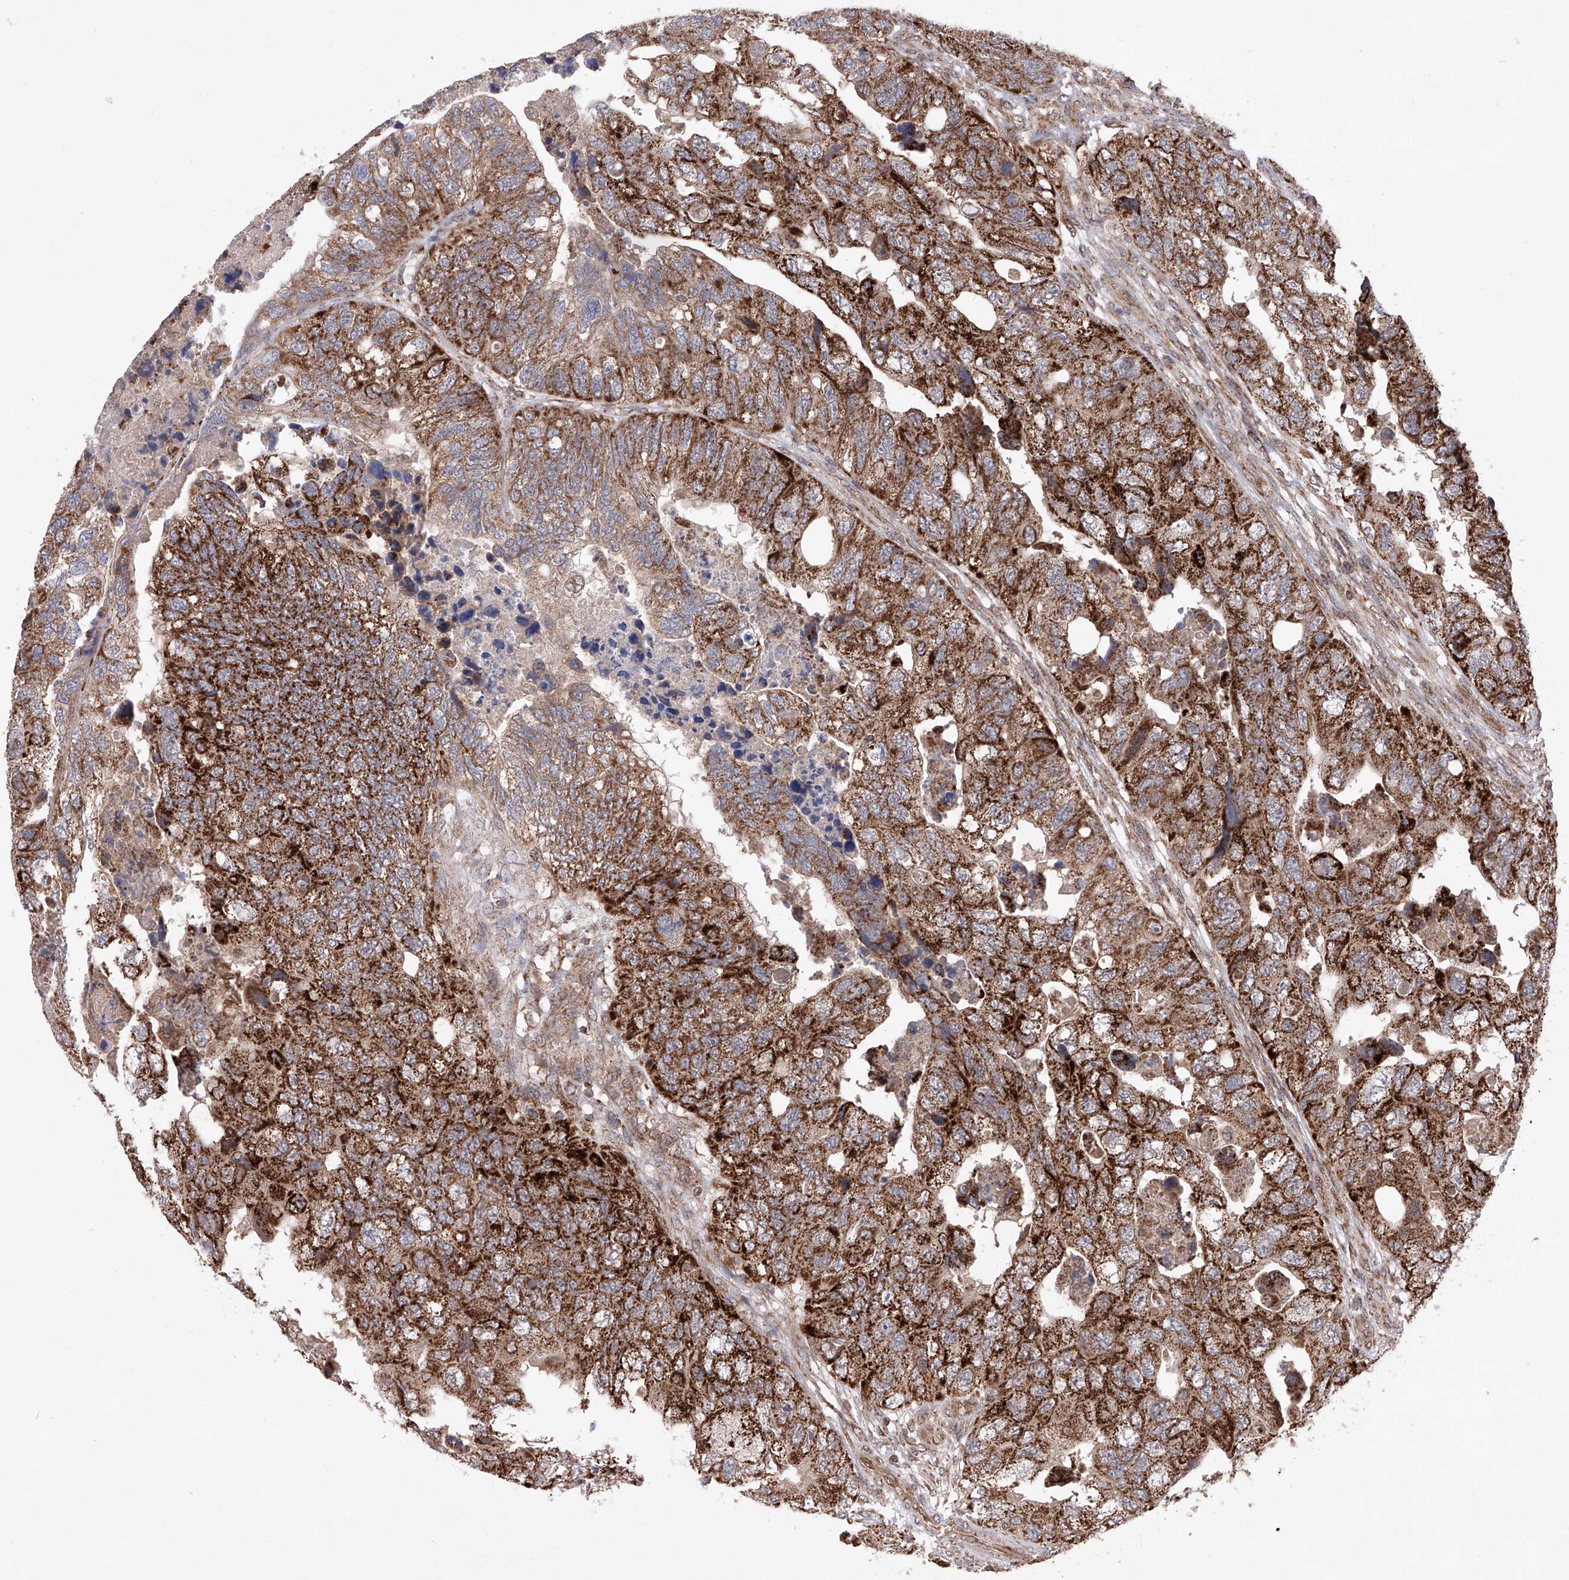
{"staining": {"intensity": "strong", "quantity": ">75%", "location": "cytoplasmic/membranous"}, "tissue": "colorectal cancer", "cell_type": "Tumor cells", "image_type": "cancer", "snomed": [{"axis": "morphology", "description": "Adenocarcinoma, NOS"}, {"axis": "topography", "description": "Rectum"}], "caption": "Brown immunohistochemical staining in human colorectal adenocarcinoma demonstrates strong cytoplasmic/membranous expression in approximately >75% of tumor cells.", "gene": "SDHAF4", "patient": {"sex": "male", "age": 63}}